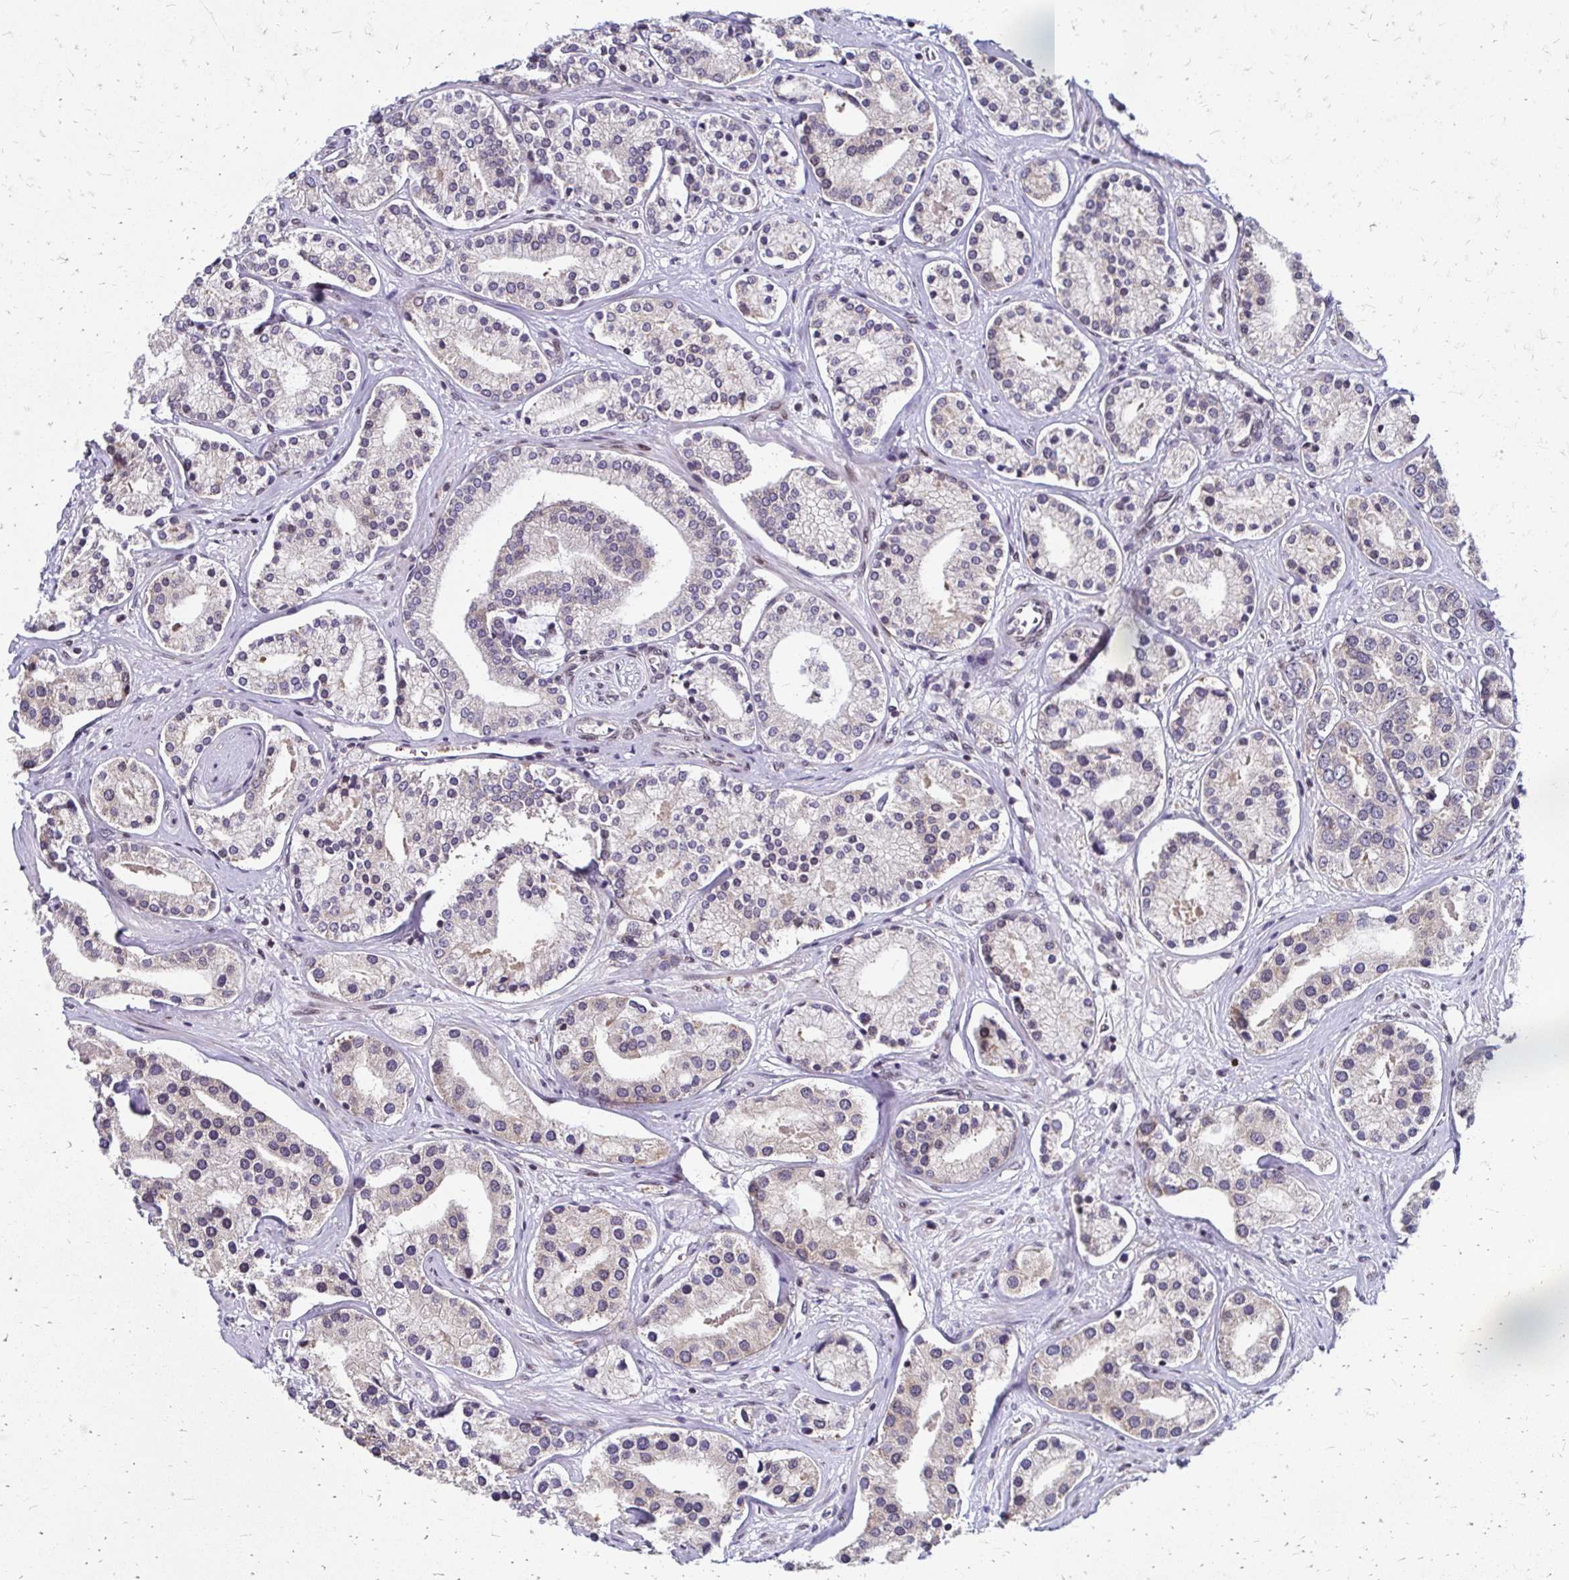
{"staining": {"intensity": "negative", "quantity": "none", "location": "none"}, "tissue": "prostate cancer", "cell_type": "Tumor cells", "image_type": "cancer", "snomed": [{"axis": "morphology", "description": "Adenocarcinoma, High grade"}, {"axis": "topography", "description": "Prostate"}], "caption": "An immunohistochemistry histopathology image of prostate cancer (adenocarcinoma (high-grade)) is shown. There is no staining in tumor cells of prostate cancer (adenocarcinoma (high-grade)).", "gene": "CBX7", "patient": {"sex": "male", "age": 58}}